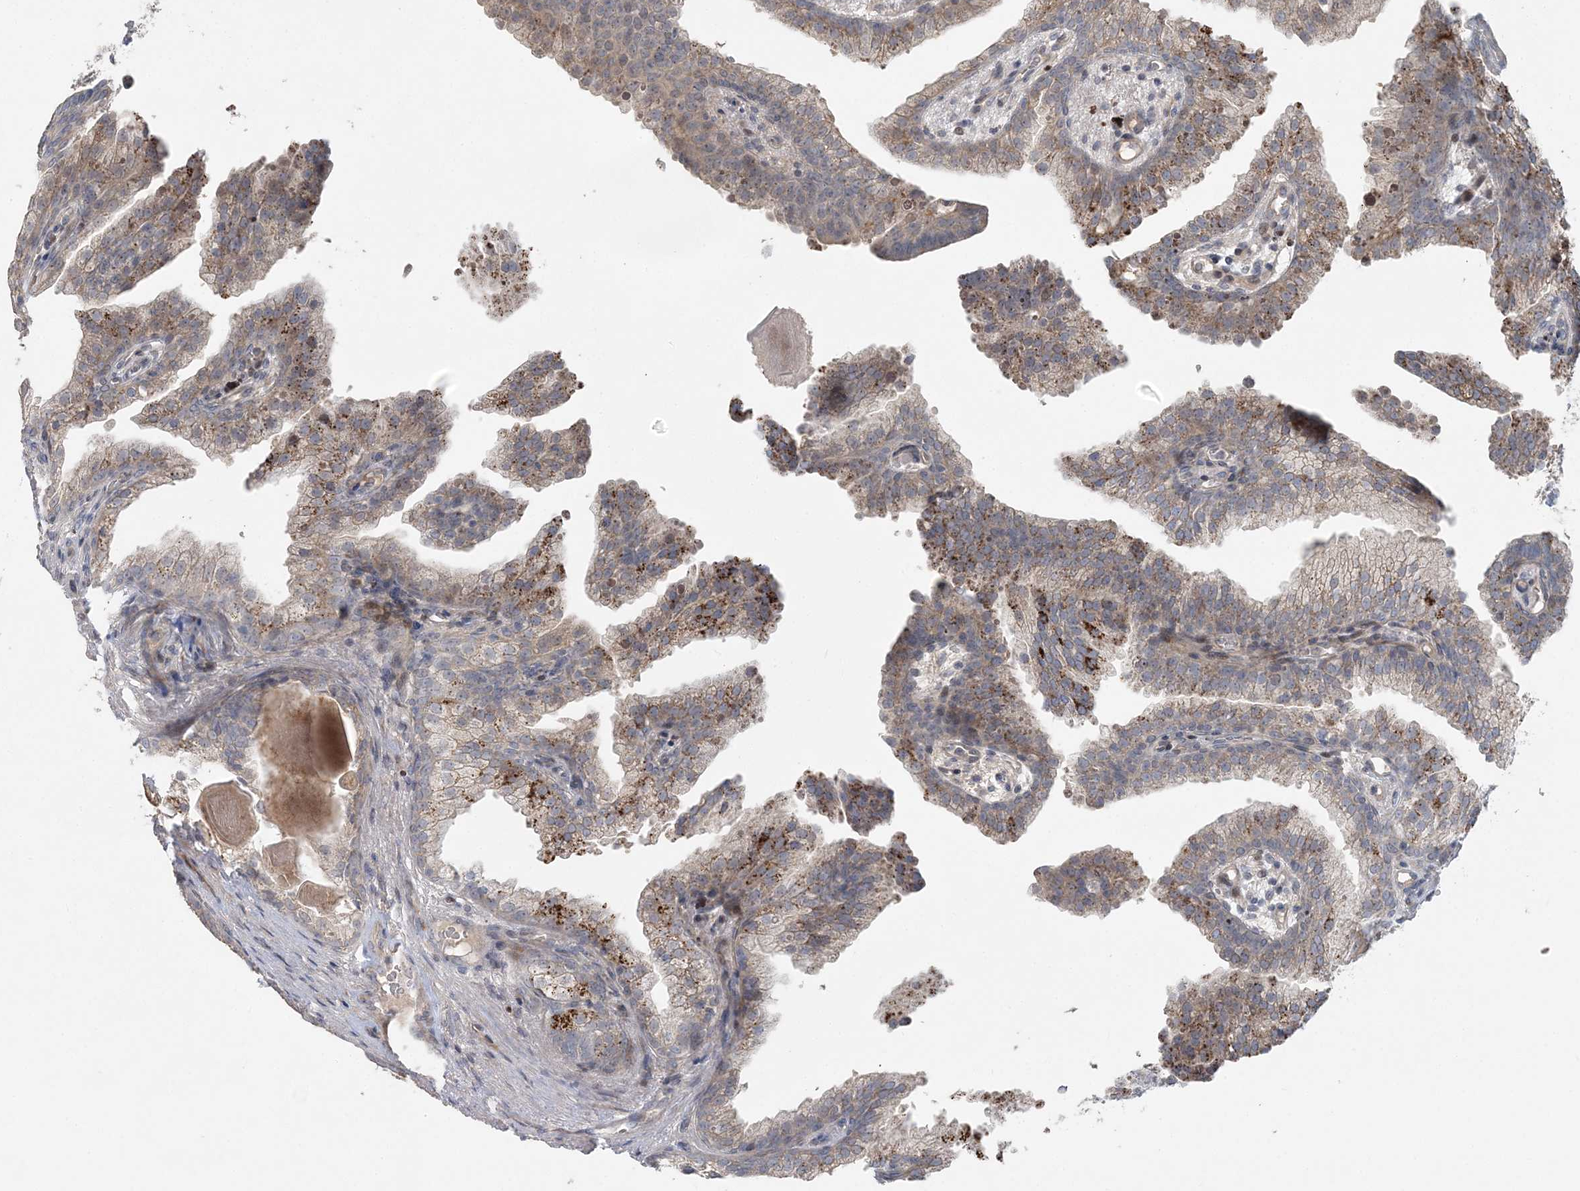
{"staining": {"intensity": "weak", "quantity": "<25%", "location": "cytoplasmic/membranous"}, "tissue": "prostate cancer", "cell_type": "Tumor cells", "image_type": "cancer", "snomed": [{"axis": "morphology", "description": "Adenocarcinoma, High grade"}, {"axis": "topography", "description": "Prostate"}], "caption": "This is an immunohistochemistry (IHC) micrograph of prostate cancer (adenocarcinoma (high-grade)). There is no positivity in tumor cells.", "gene": "SLC4A10", "patient": {"sex": "male", "age": 62}}